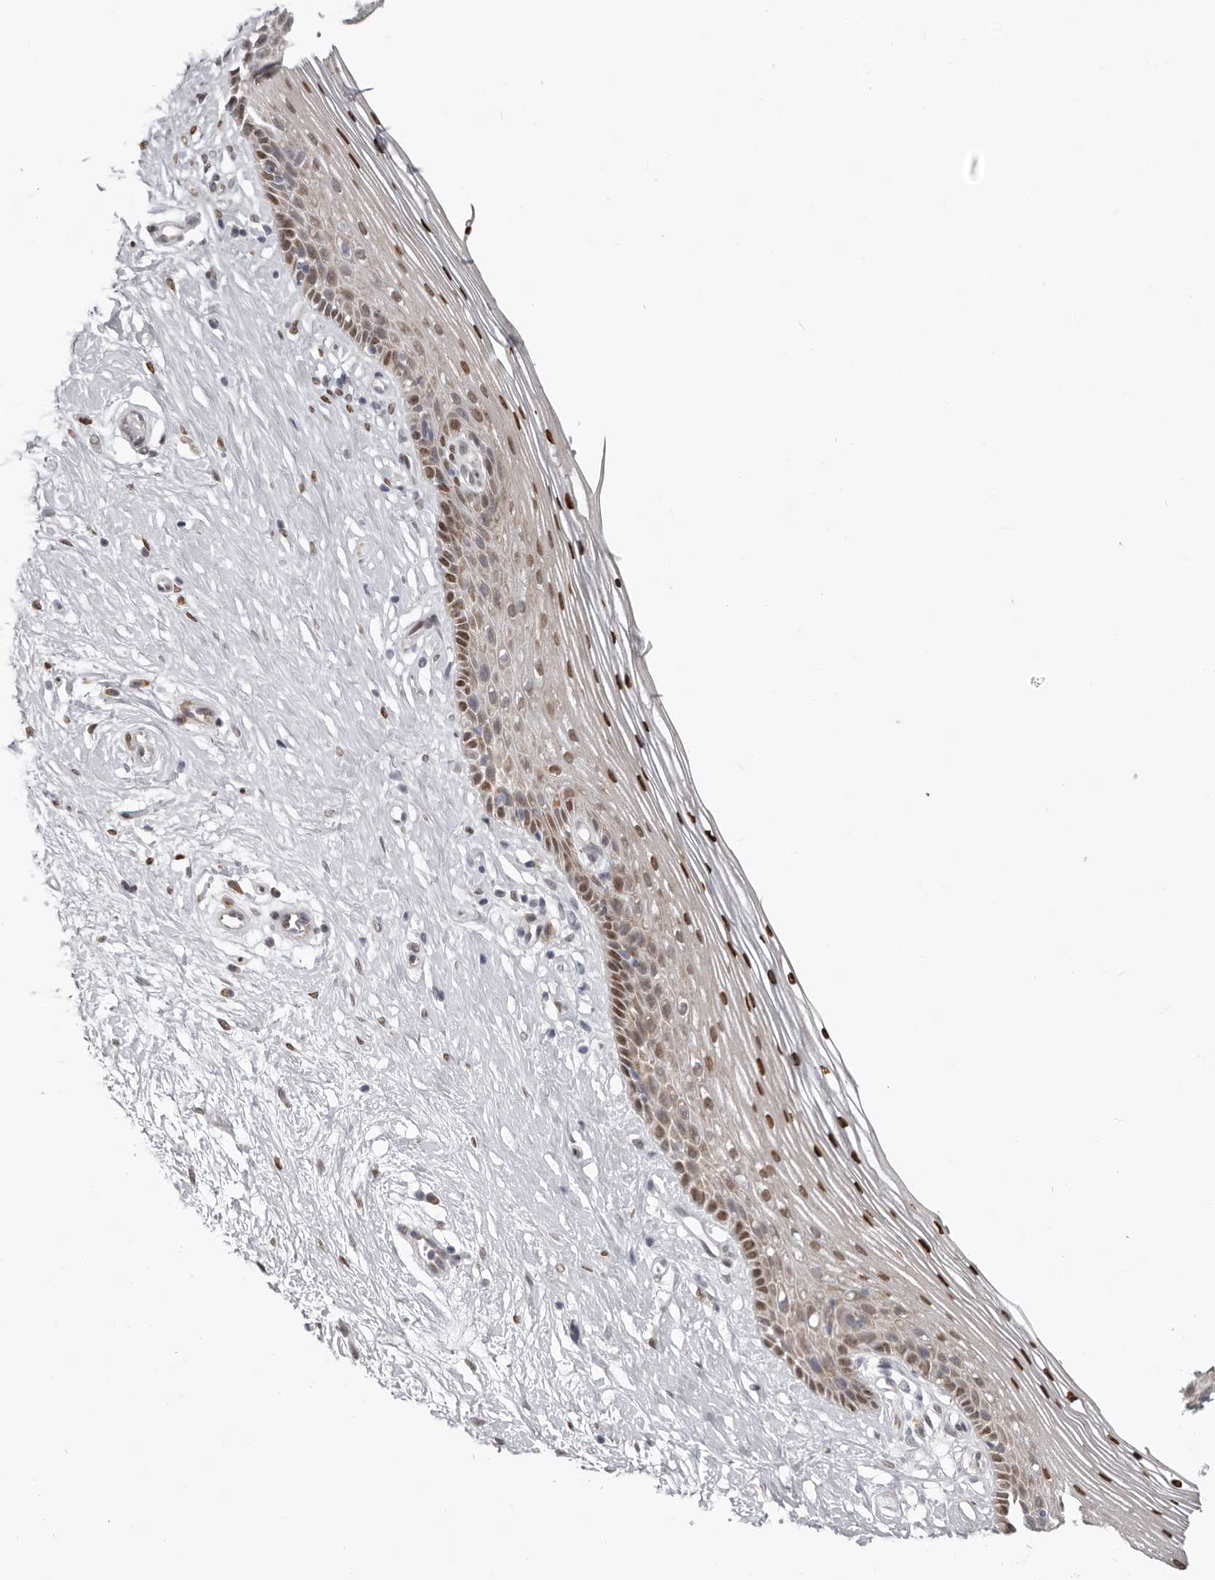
{"staining": {"intensity": "strong", "quantity": "25%-75%", "location": "nuclear"}, "tissue": "vagina", "cell_type": "Squamous epithelial cells", "image_type": "normal", "snomed": [{"axis": "morphology", "description": "Normal tissue, NOS"}, {"axis": "topography", "description": "Vagina"}], "caption": "Protein expression analysis of benign vagina displays strong nuclear expression in about 25%-75% of squamous epithelial cells. The protein of interest is shown in brown color, while the nuclei are stained blue.", "gene": "SRP19", "patient": {"sex": "female", "age": 46}}